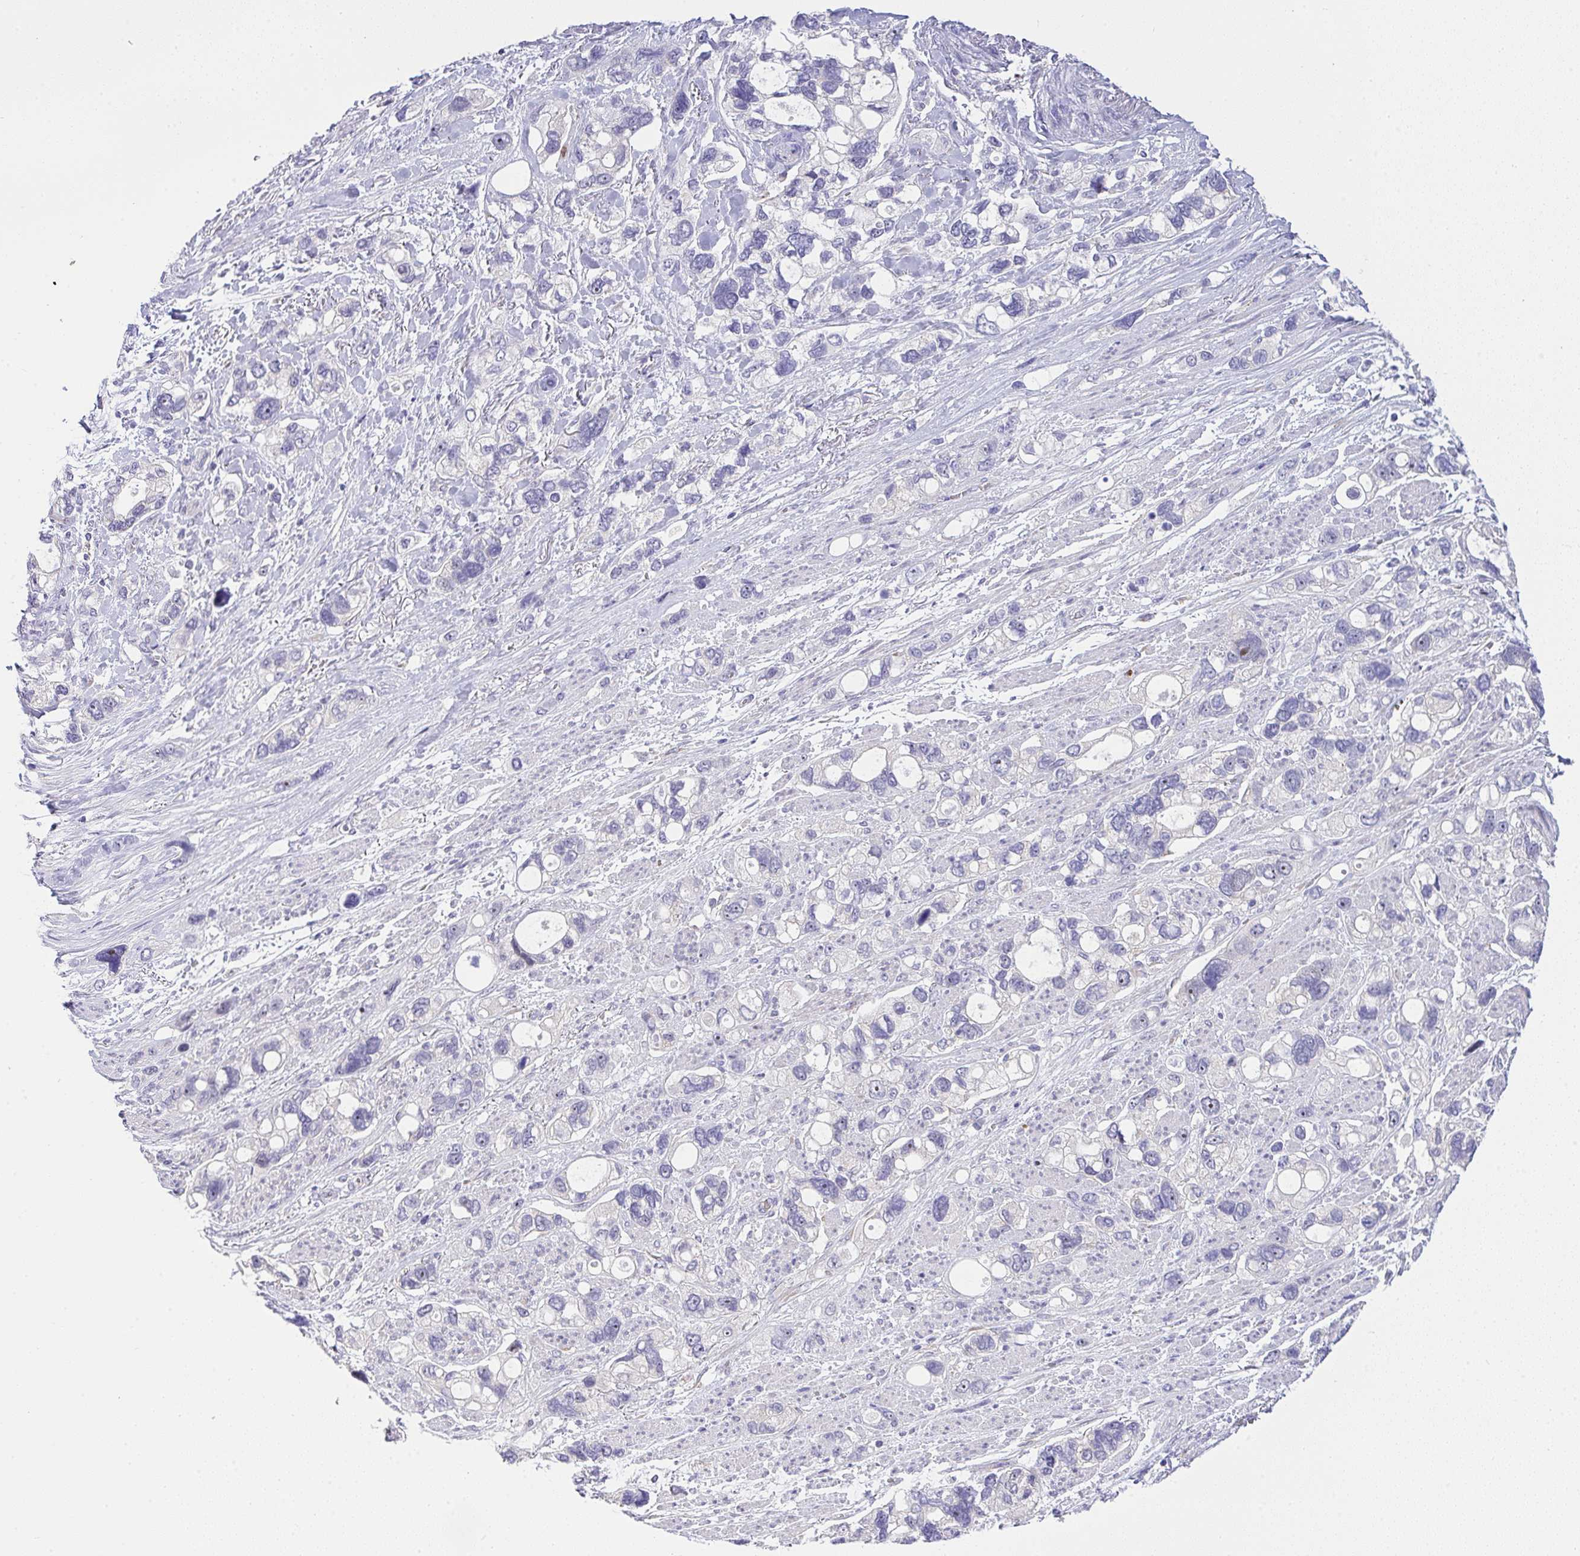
{"staining": {"intensity": "negative", "quantity": "none", "location": "none"}, "tissue": "stomach cancer", "cell_type": "Tumor cells", "image_type": "cancer", "snomed": [{"axis": "morphology", "description": "Adenocarcinoma, NOS"}, {"axis": "topography", "description": "Stomach, upper"}], "caption": "Immunohistochemistry (IHC) photomicrograph of neoplastic tissue: human stomach cancer (adenocarcinoma) stained with DAB (3,3'-diaminobenzidine) reveals no significant protein positivity in tumor cells.", "gene": "ZNF554", "patient": {"sex": "female", "age": 81}}